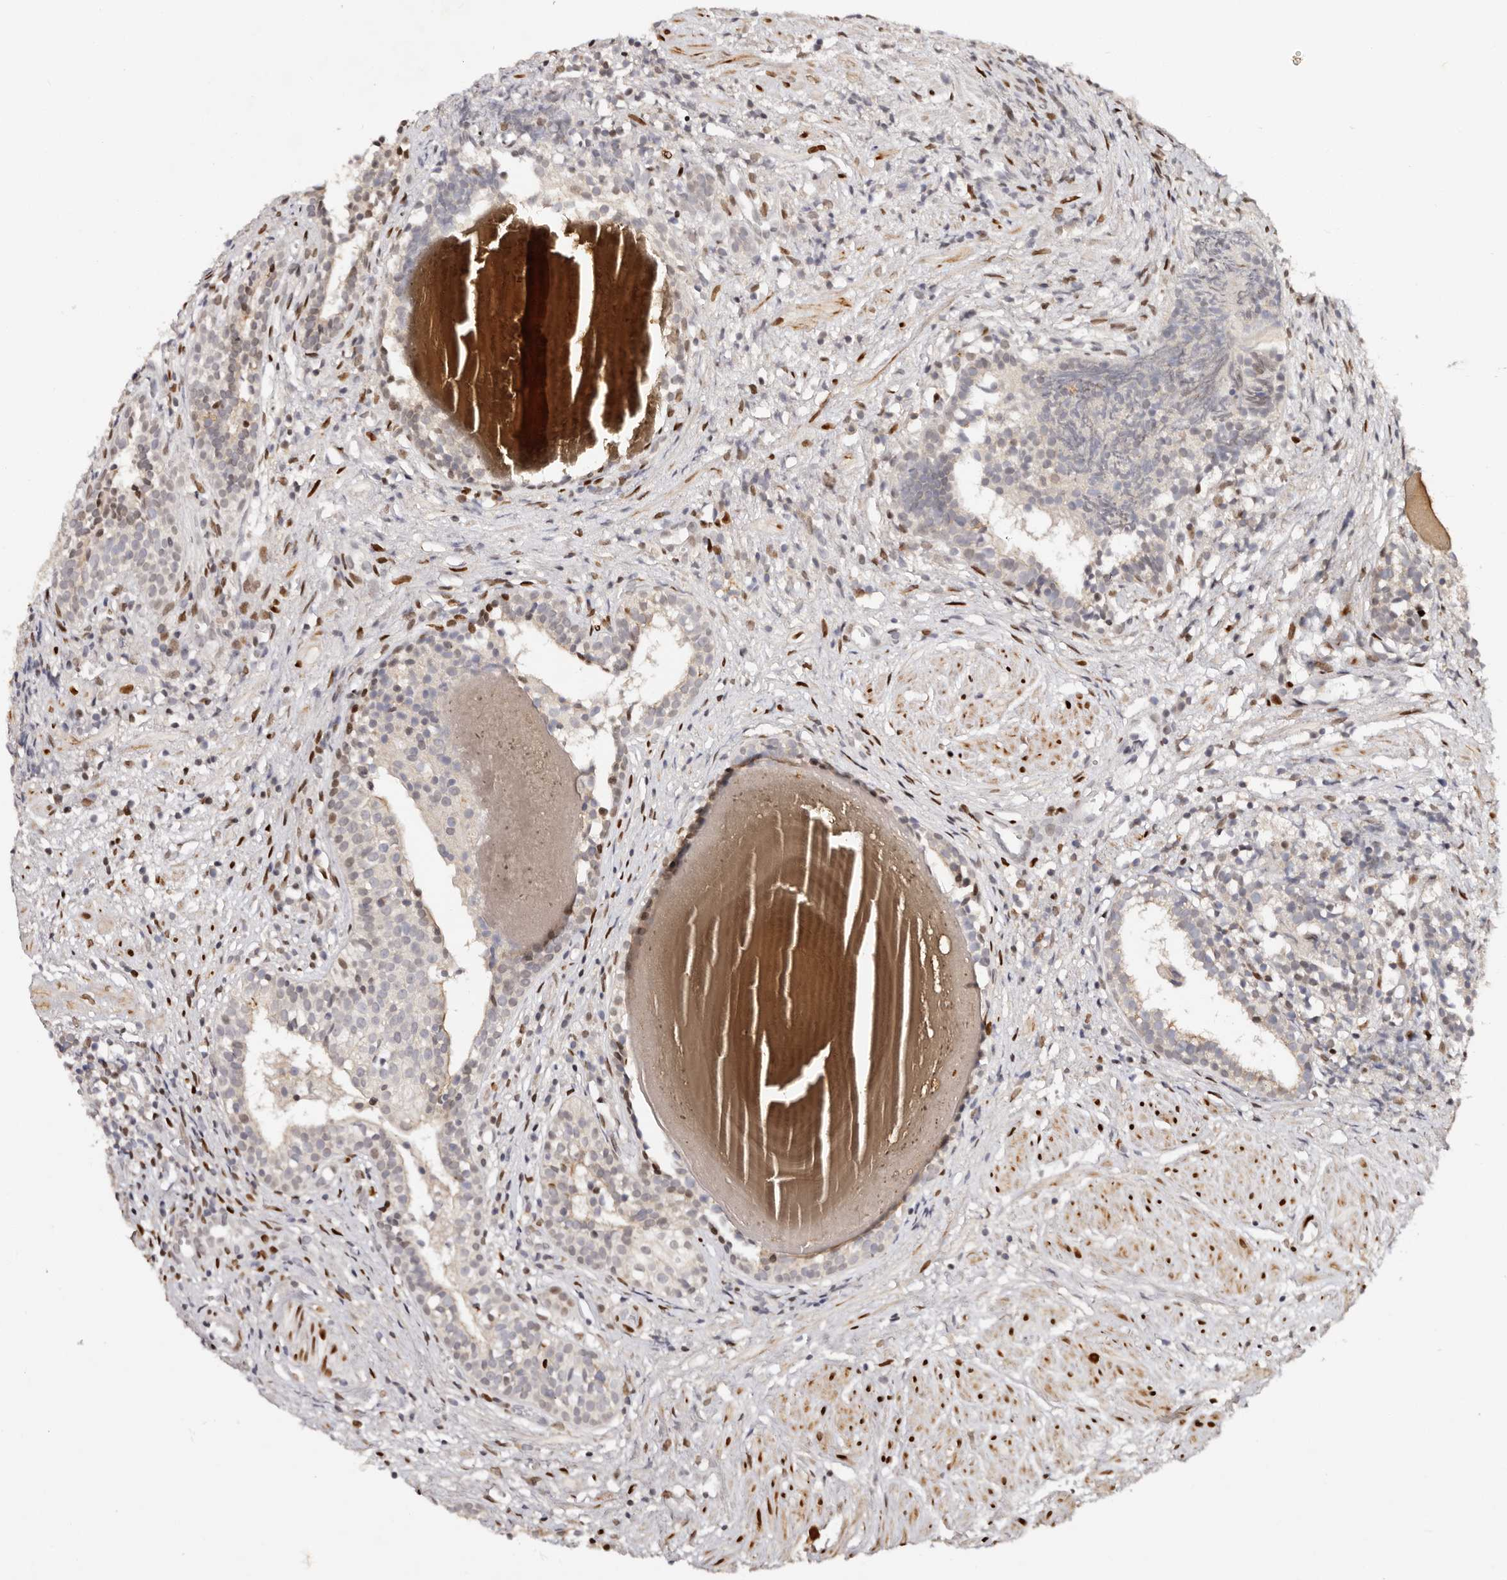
{"staining": {"intensity": "negative", "quantity": "none", "location": "none"}, "tissue": "prostate cancer", "cell_type": "Tumor cells", "image_type": "cancer", "snomed": [{"axis": "morphology", "description": "Adenocarcinoma, Low grade"}, {"axis": "topography", "description": "Prostate"}], "caption": "Immunohistochemistry of human adenocarcinoma (low-grade) (prostate) exhibits no expression in tumor cells.", "gene": "IQGAP3", "patient": {"sex": "male", "age": 88}}